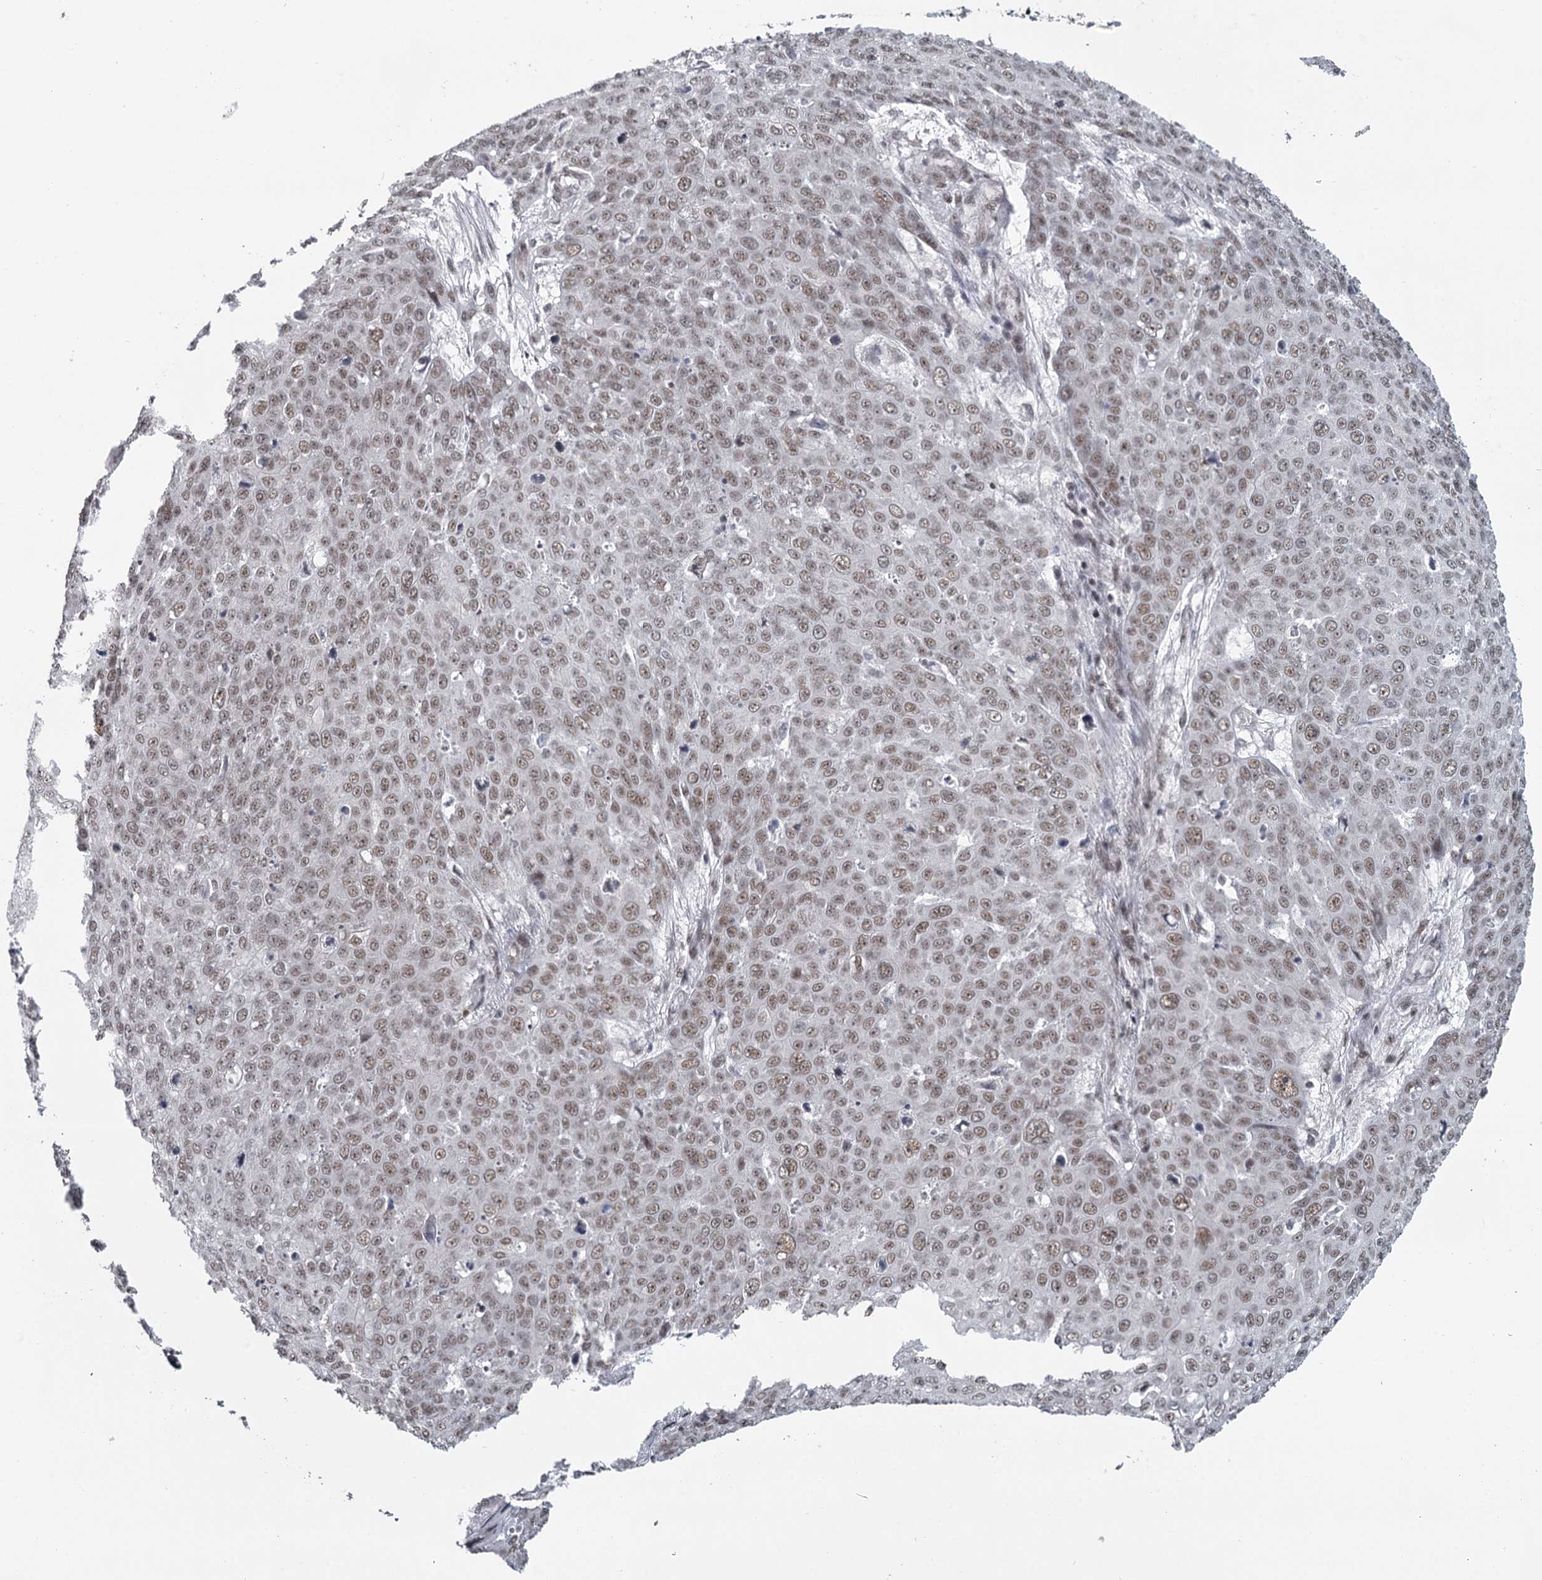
{"staining": {"intensity": "moderate", "quantity": ">75%", "location": "nuclear"}, "tissue": "skin cancer", "cell_type": "Tumor cells", "image_type": "cancer", "snomed": [{"axis": "morphology", "description": "Squamous cell carcinoma, NOS"}, {"axis": "topography", "description": "Skin"}], "caption": "An image of human squamous cell carcinoma (skin) stained for a protein shows moderate nuclear brown staining in tumor cells. The staining was performed using DAB to visualize the protein expression in brown, while the nuclei were stained in blue with hematoxylin (Magnification: 20x).", "gene": "FAM13C", "patient": {"sex": "male", "age": 71}}